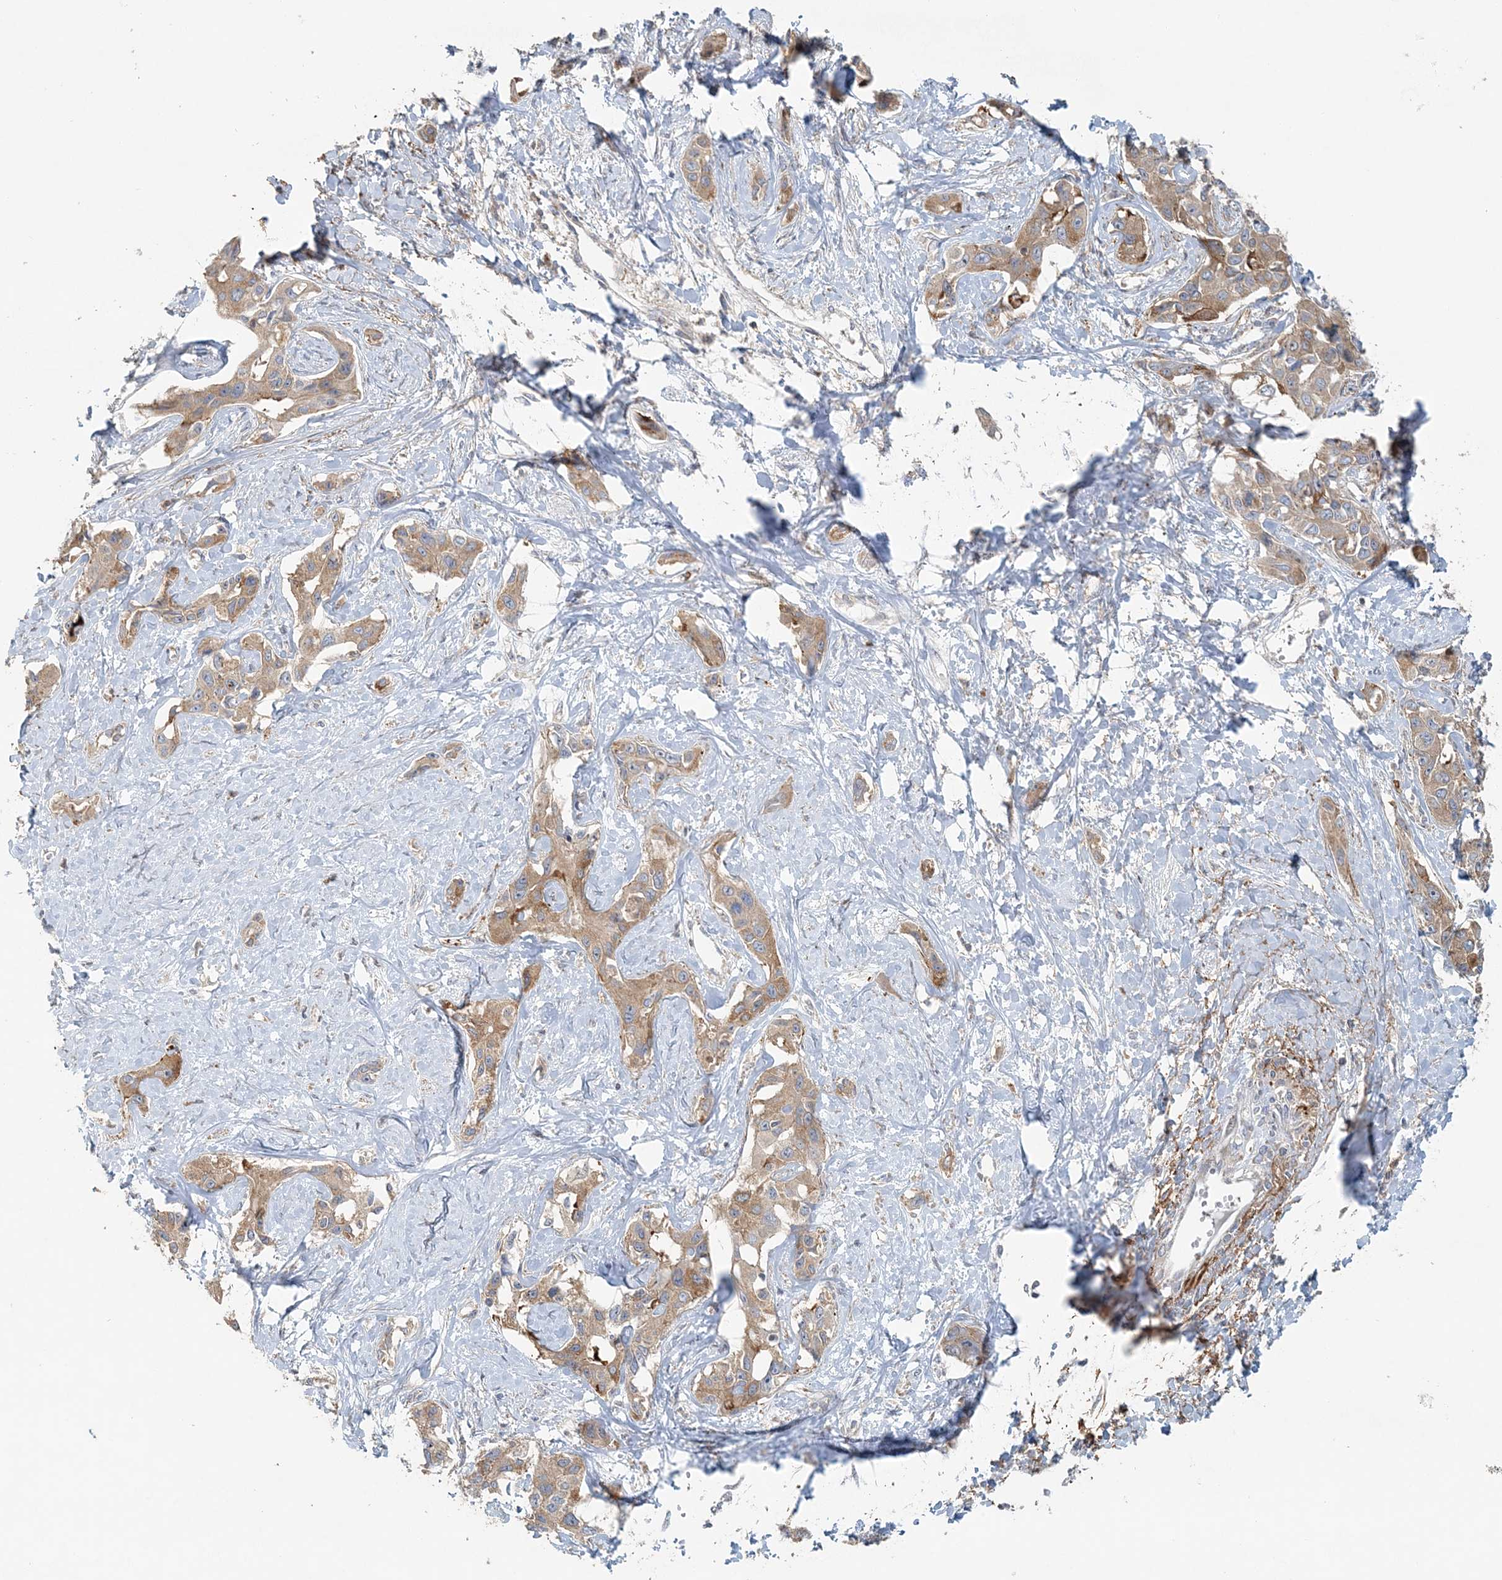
{"staining": {"intensity": "moderate", "quantity": ">75%", "location": "cytoplasmic/membranous"}, "tissue": "liver cancer", "cell_type": "Tumor cells", "image_type": "cancer", "snomed": [{"axis": "morphology", "description": "Cholangiocarcinoma"}, {"axis": "topography", "description": "Liver"}], "caption": "Approximately >75% of tumor cells in liver cancer (cholangiocarcinoma) reveal moderate cytoplasmic/membranous protein positivity as visualized by brown immunohistochemical staining.", "gene": "MMUT", "patient": {"sex": "male", "age": 59}}